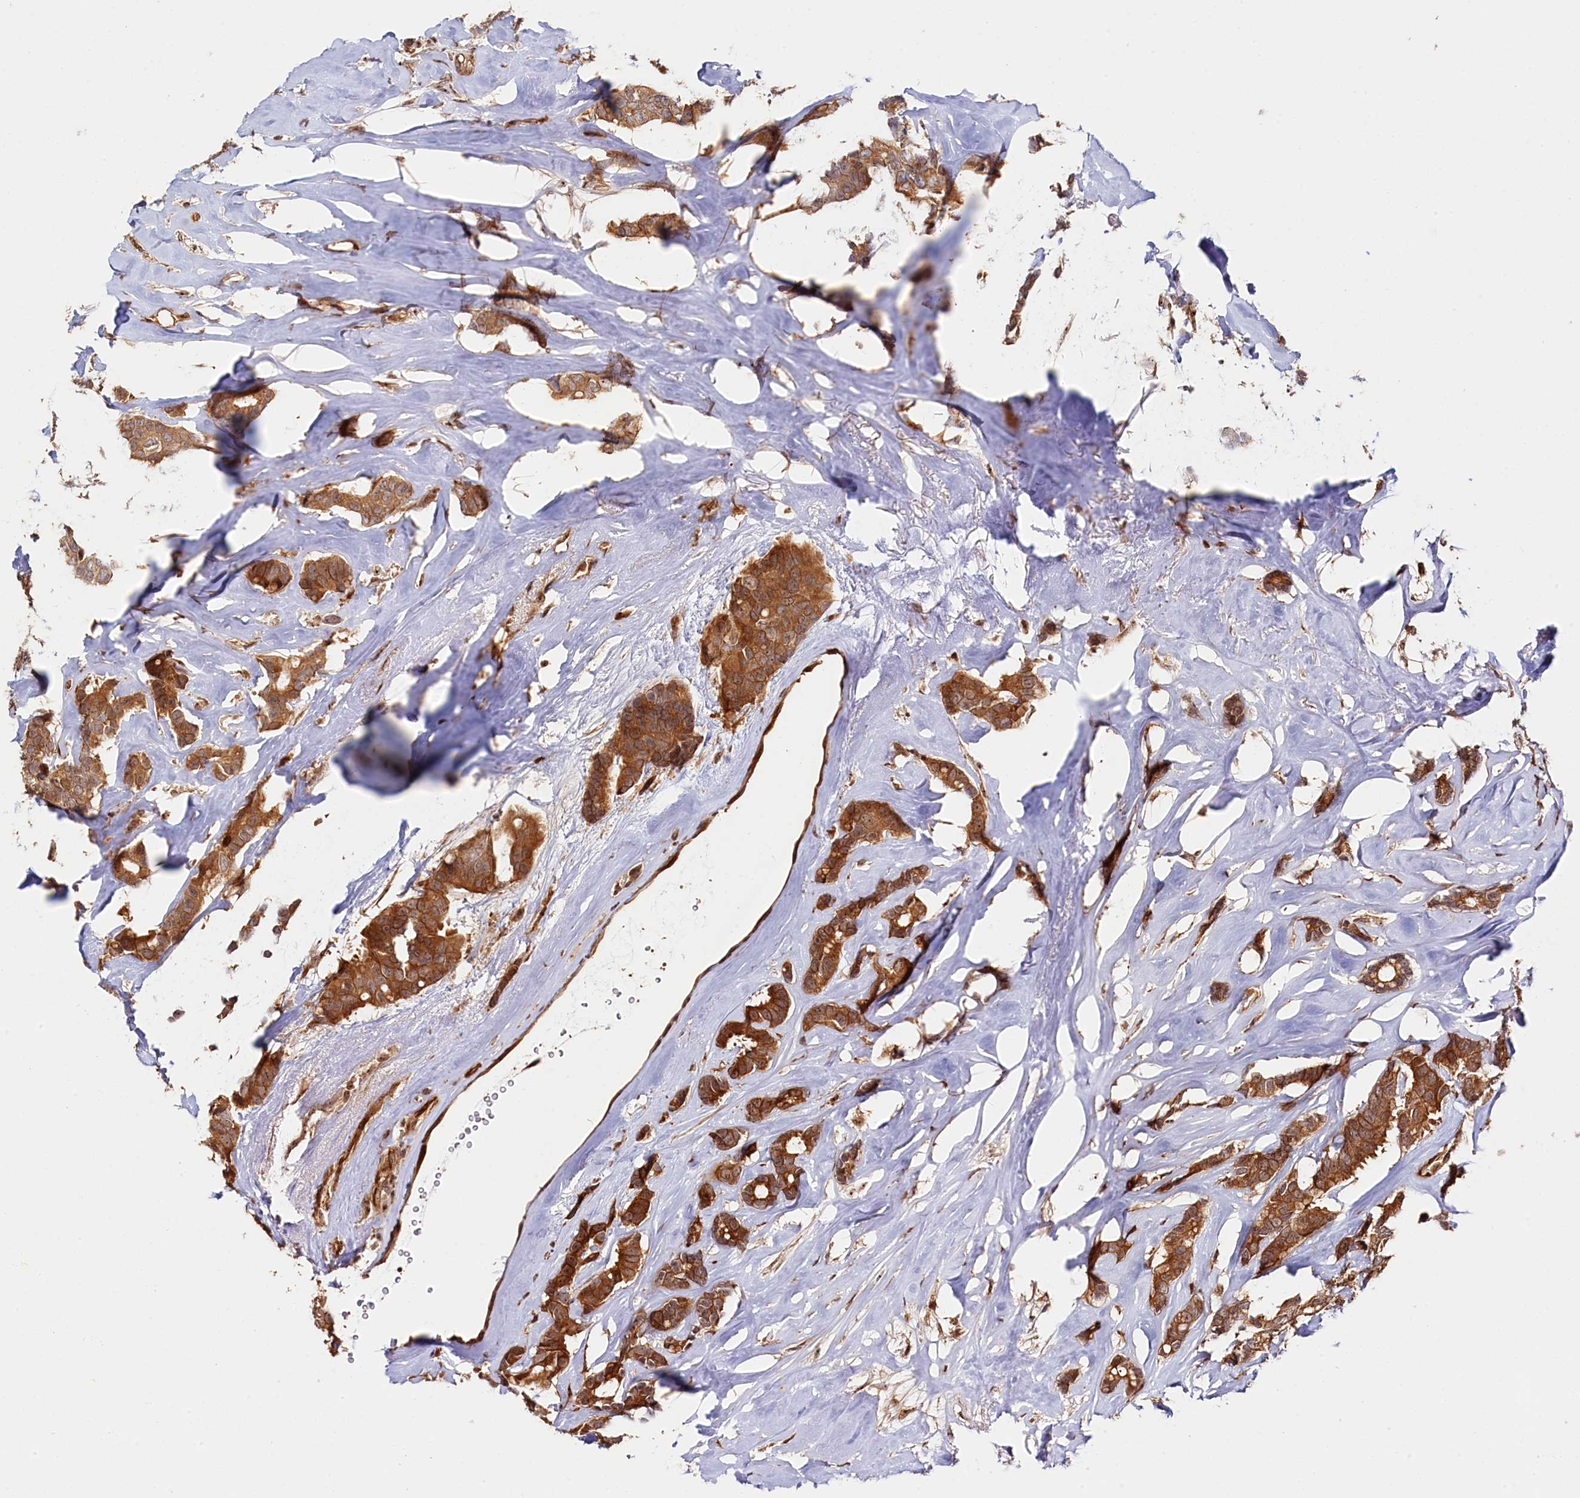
{"staining": {"intensity": "strong", "quantity": ">75%", "location": "cytoplasmic/membranous,nuclear"}, "tissue": "breast cancer", "cell_type": "Tumor cells", "image_type": "cancer", "snomed": [{"axis": "morphology", "description": "Duct carcinoma"}, {"axis": "topography", "description": "Breast"}], "caption": "IHC (DAB) staining of breast intraductal carcinoma demonstrates strong cytoplasmic/membranous and nuclear protein staining in about >75% of tumor cells.", "gene": "ANKRD24", "patient": {"sex": "female", "age": 40}}